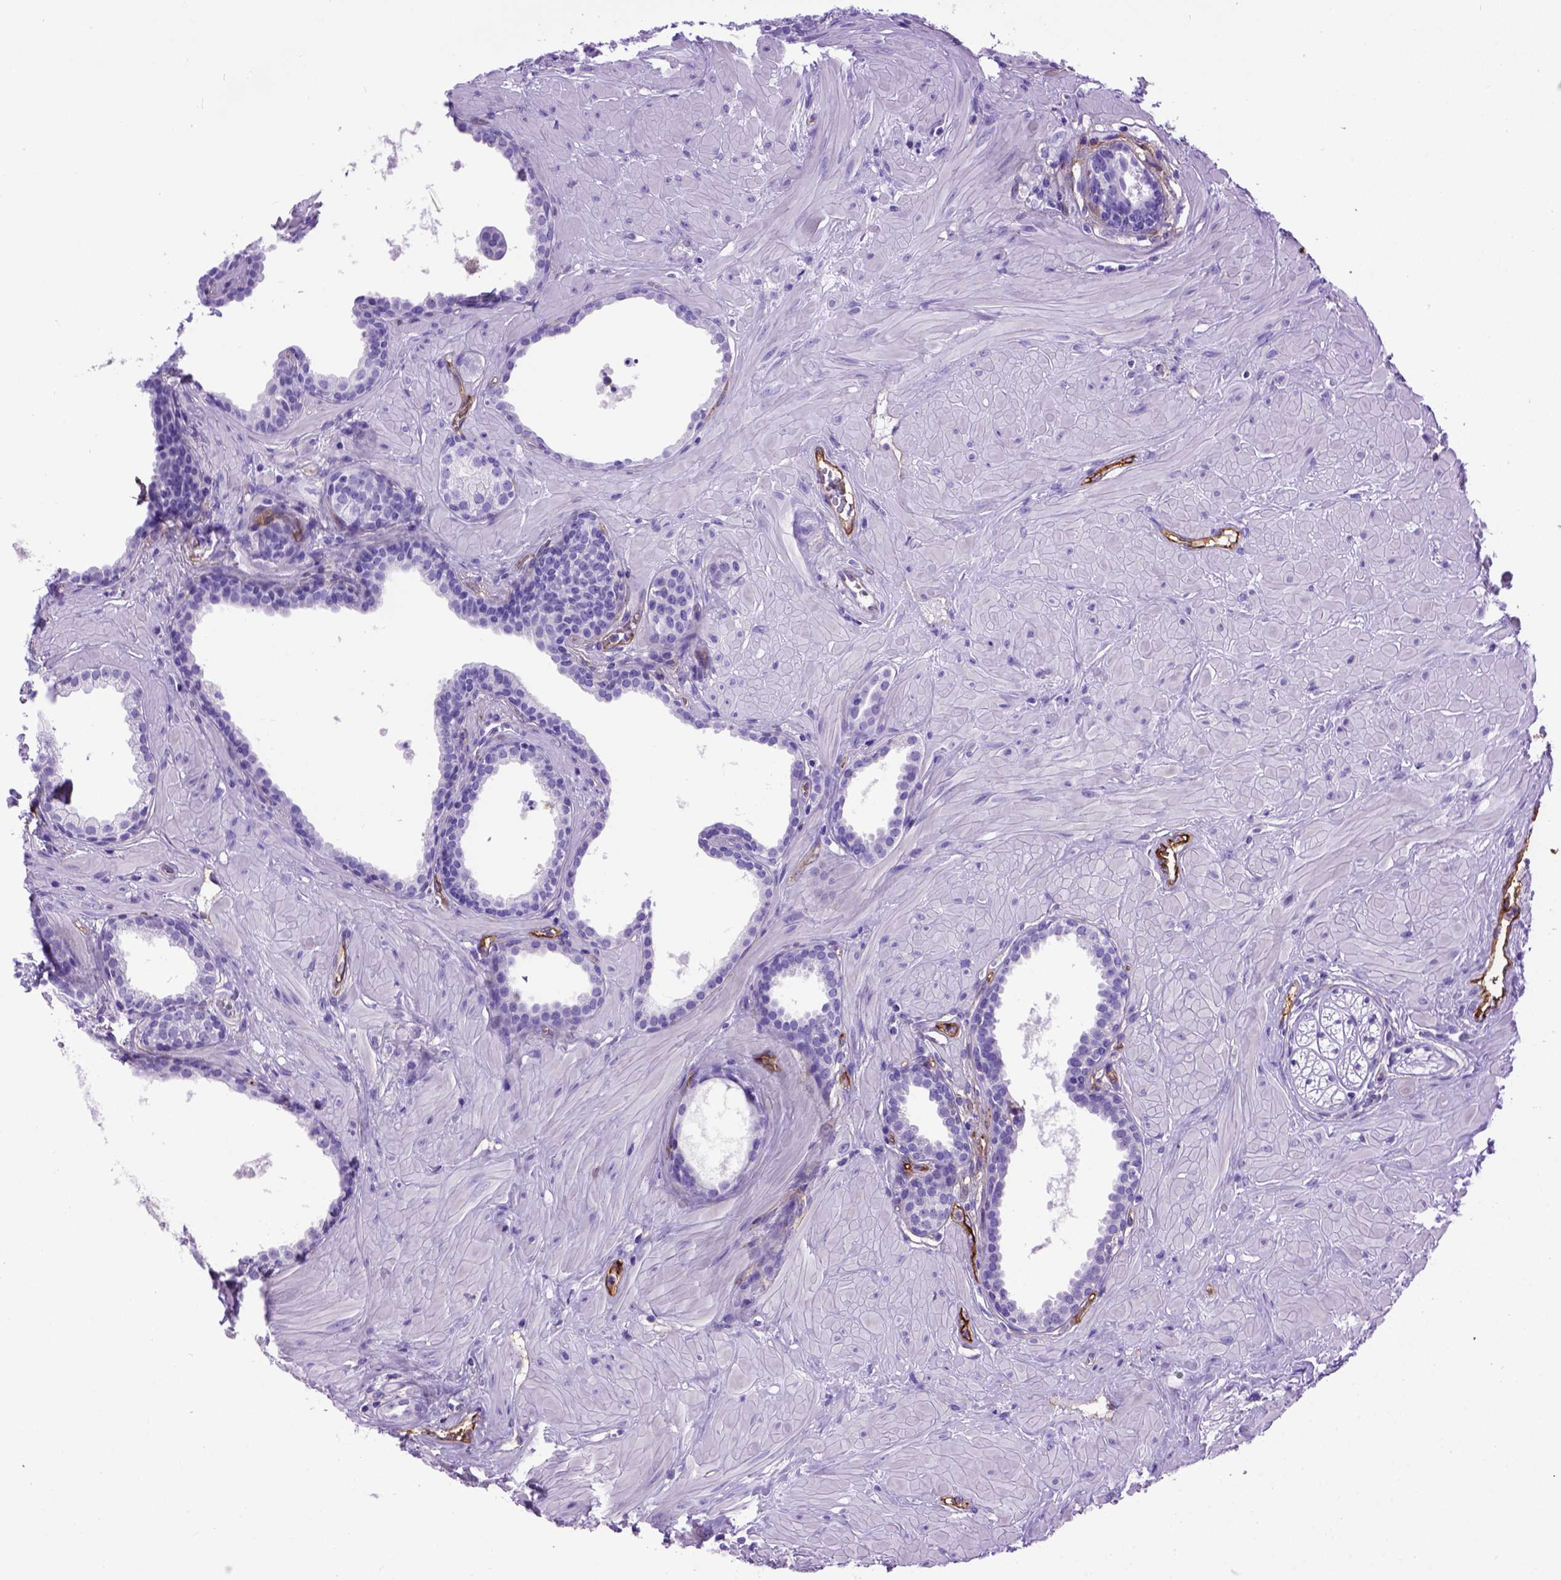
{"staining": {"intensity": "negative", "quantity": "none", "location": "none"}, "tissue": "prostate", "cell_type": "Glandular cells", "image_type": "normal", "snomed": [{"axis": "morphology", "description": "Normal tissue, NOS"}, {"axis": "topography", "description": "Prostate"}], "caption": "IHC micrograph of unremarkable prostate: prostate stained with DAB (3,3'-diaminobenzidine) displays no significant protein expression in glandular cells.", "gene": "ENG", "patient": {"sex": "male", "age": 48}}